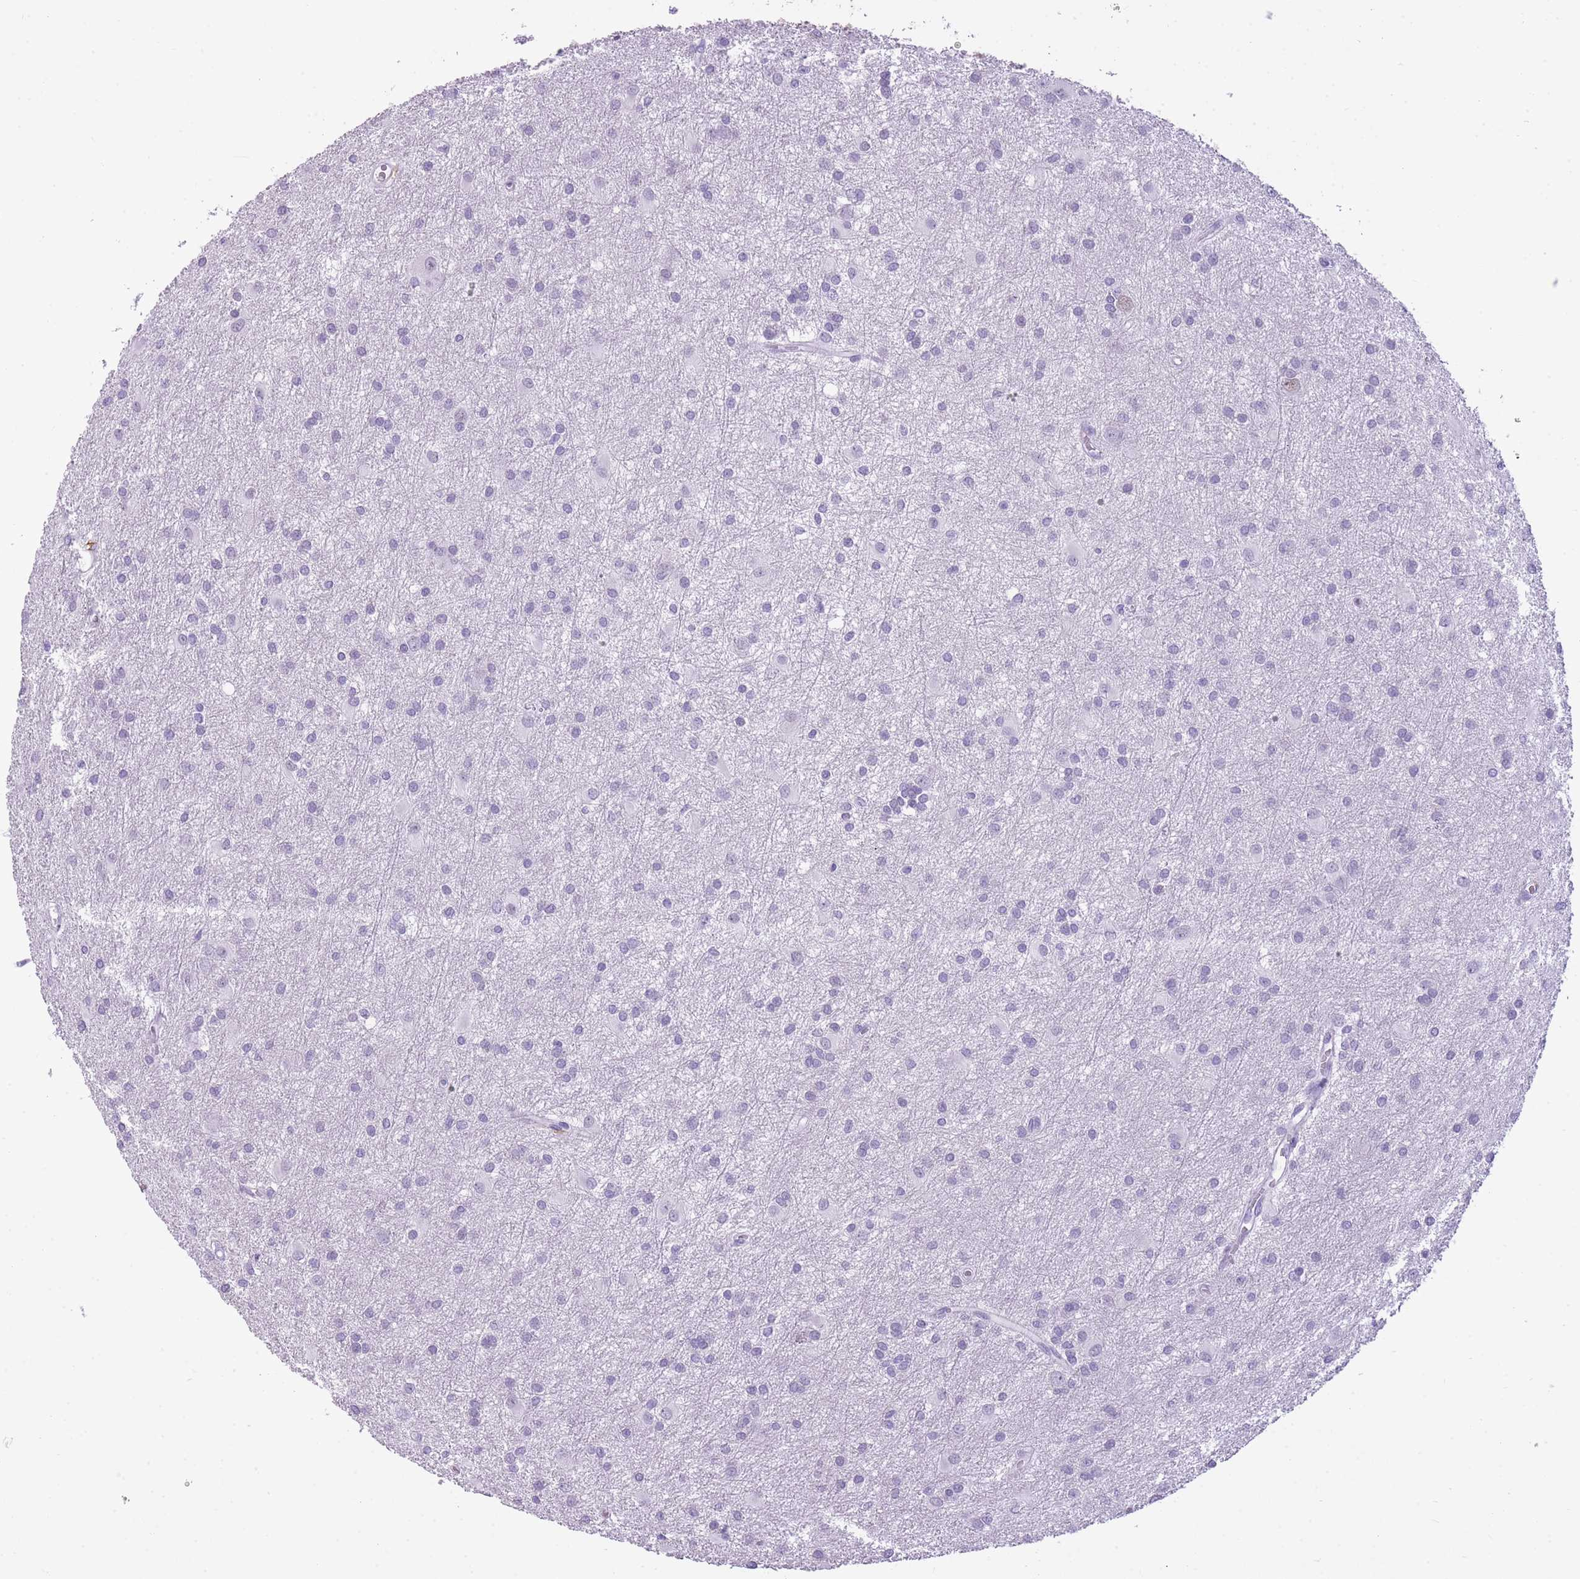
{"staining": {"intensity": "negative", "quantity": "none", "location": "none"}, "tissue": "glioma", "cell_type": "Tumor cells", "image_type": "cancer", "snomed": [{"axis": "morphology", "description": "Glioma, malignant, High grade"}, {"axis": "topography", "description": "Brain"}], "caption": "Malignant glioma (high-grade) stained for a protein using immunohistochemistry (IHC) displays no expression tumor cells.", "gene": "RADX", "patient": {"sex": "female", "age": 50}}